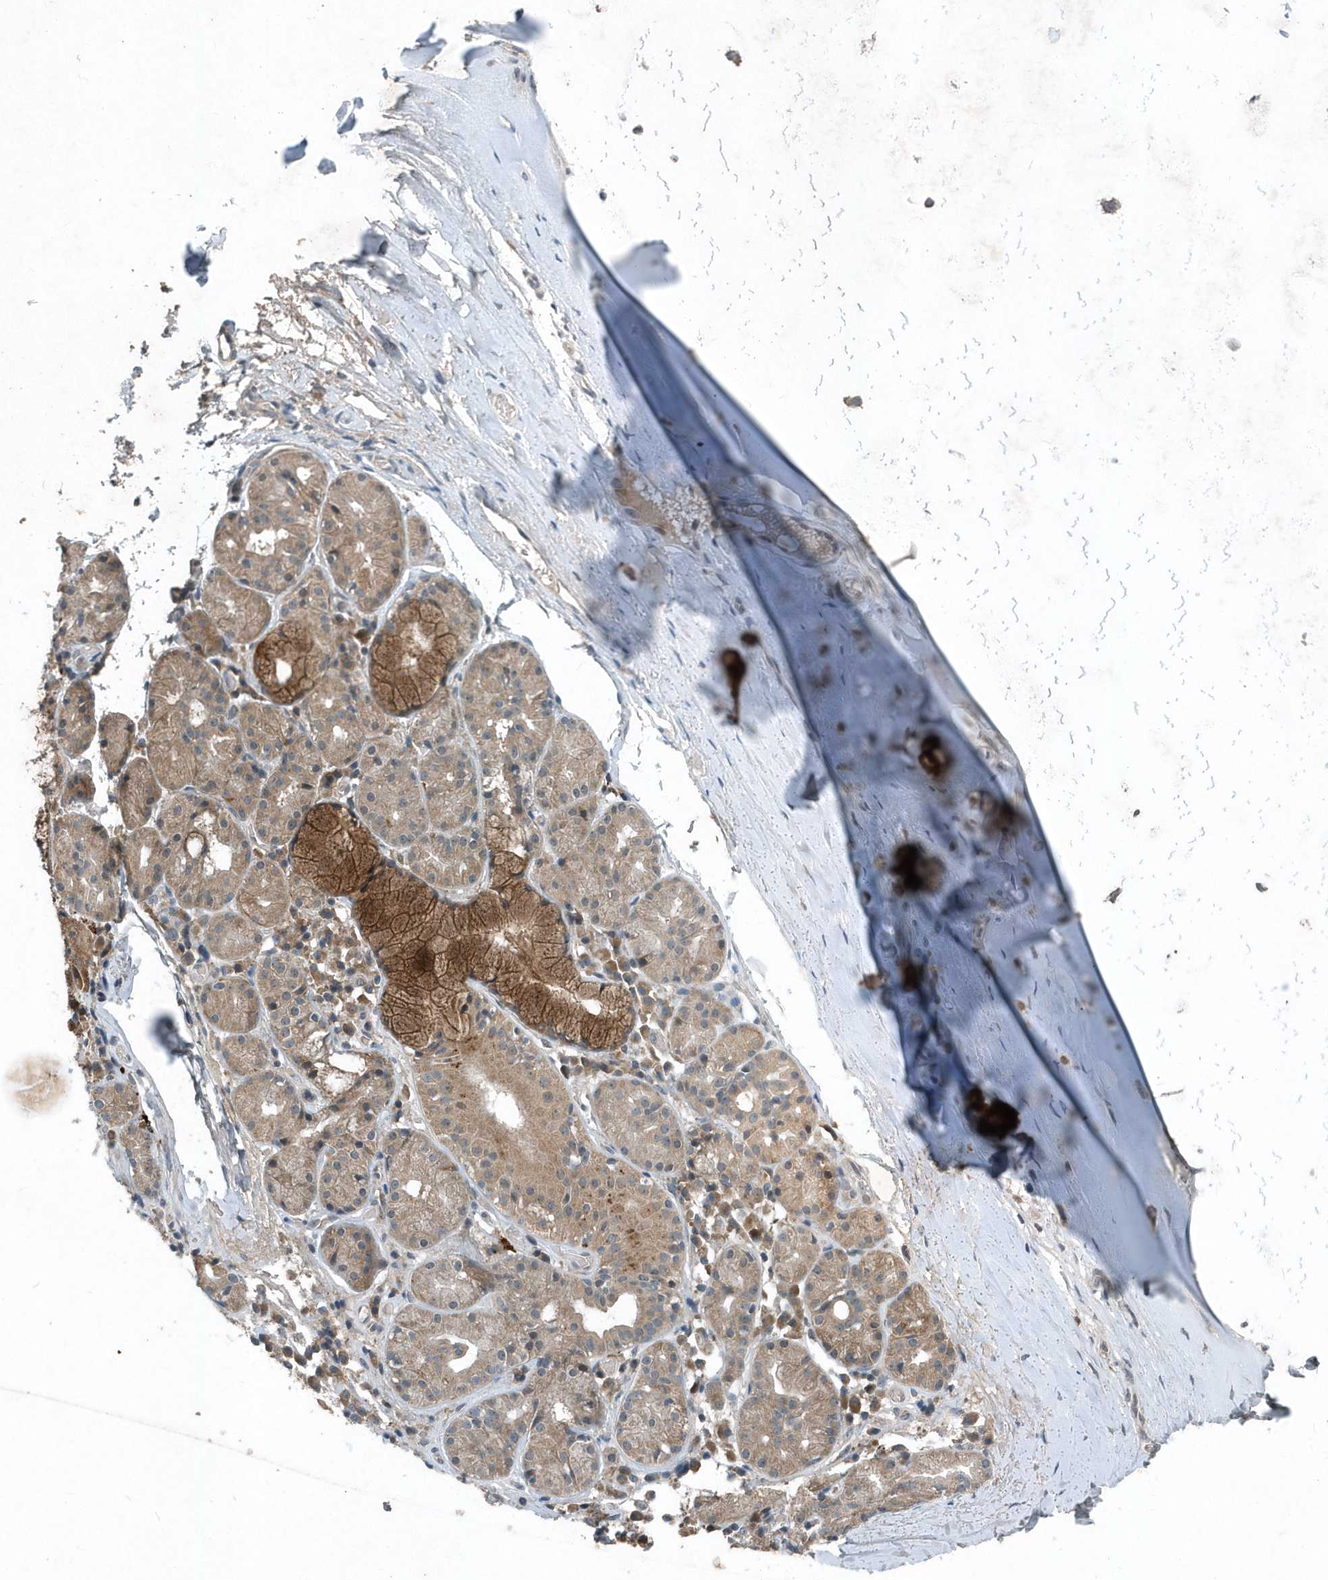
{"staining": {"intensity": "weak", "quantity": "25%-75%", "location": "cytoplasmic/membranous"}, "tissue": "adipose tissue", "cell_type": "Adipocytes", "image_type": "normal", "snomed": [{"axis": "morphology", "description": "Normal tissue, NOS"}, {"axis": "morphology", "description": "Basal cell carcinoma"}, {"axis": "topography", "description": "Cartilage tissue"}, {"axis": "topography", "description": "Nasopharynx"}, {"axis": "topography", "description": "Oral tissue"}], "caption": "Unremarkable adipose tissue shows weak cytoplasmic/membranous expression in about 25%-75% of adipocytes, visualized by immunohistochemistry. The staining was performed using DAB, with brown indicating positive protein expression. Nuclei are stained blue with hematoxylin.", "gene": "SCFD2", "patient": {"sex": "female", "age": 77}}